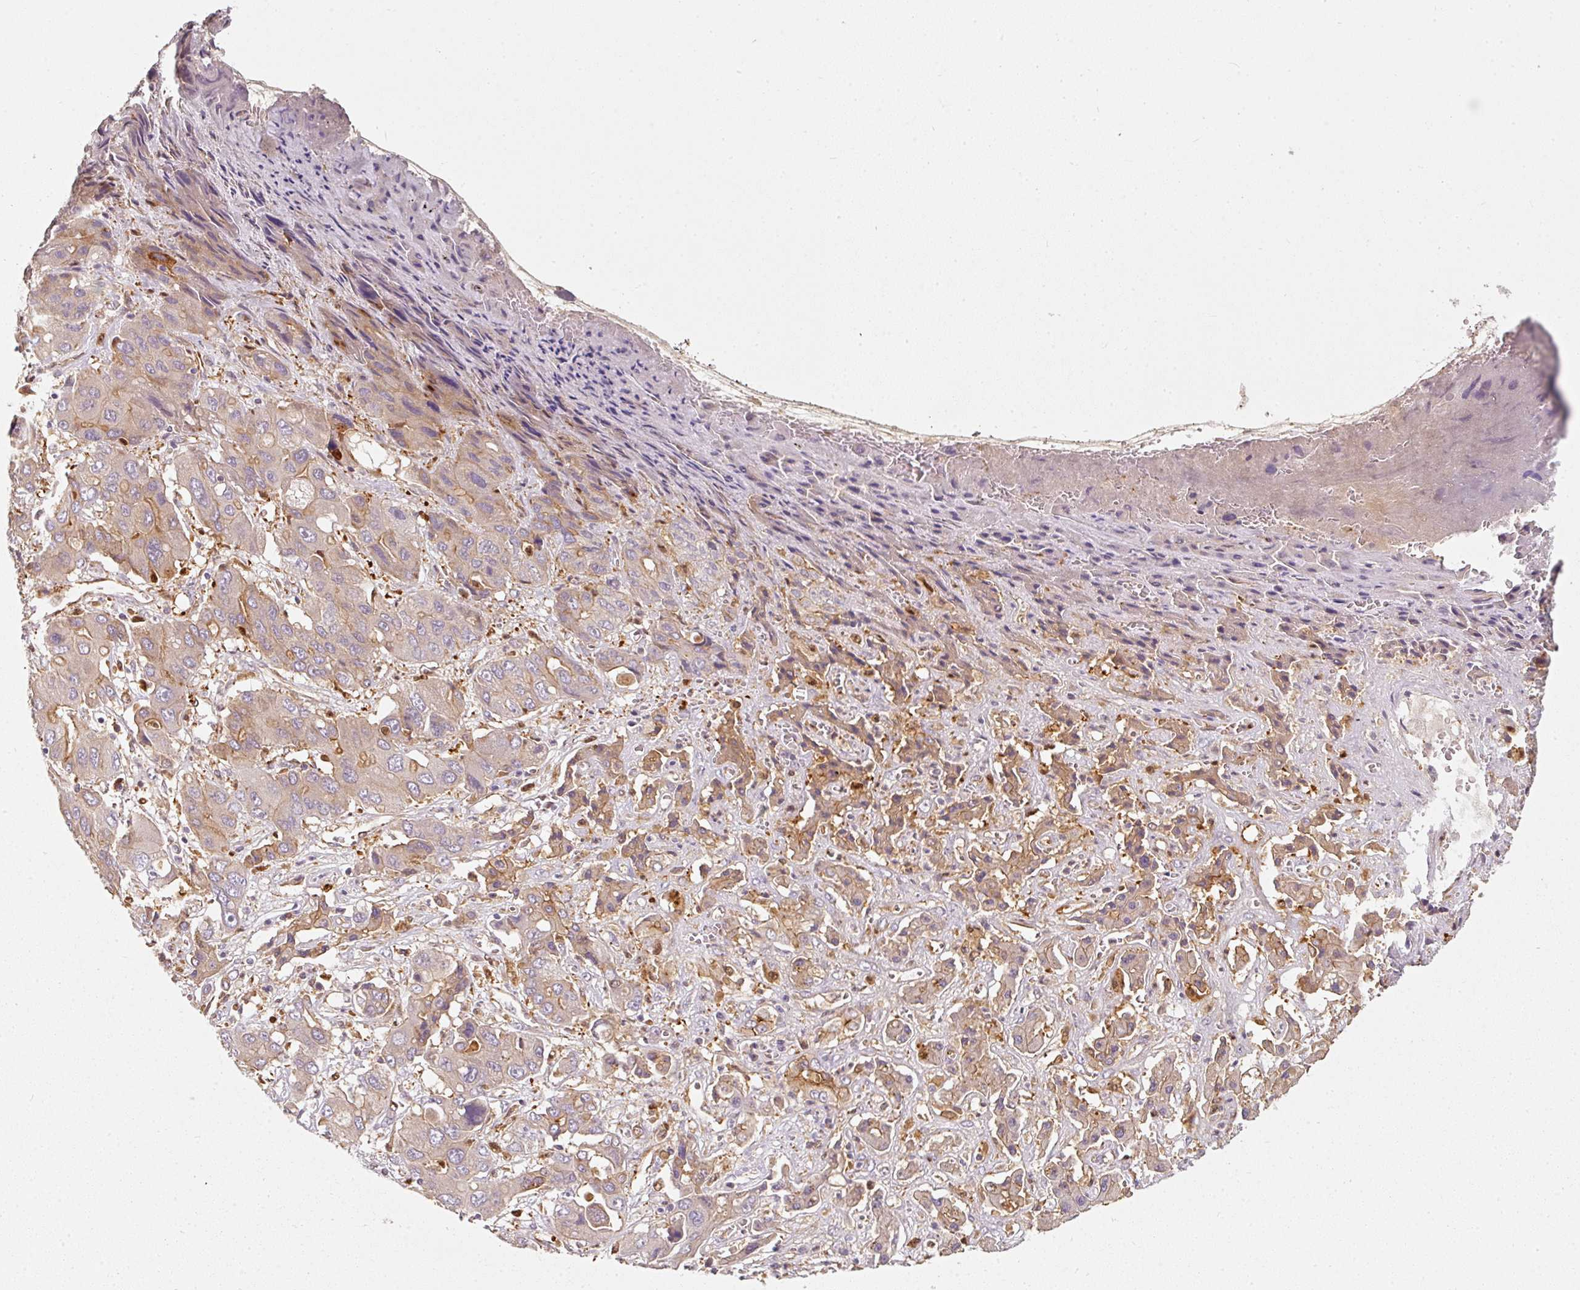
{"staining": {"intensity": "moderate", "quantity": "<25%", "location": "cytoplasmic/membranous"}, "tissue": "liver cancer", "cell_type": "Tumor cells", "image_type": "cancer", "snomed": [{"axis": "morphology", "description": "Cholangiocarcinoma"}, {"axis": "topography", "description": "Liver"}], "caption": "A brown stain shows moderate cytoplasmic/membranous expression of a protein in liver cancer tumor cells.", "gene": "IQGAP2", "patient": {"sex": "male", "age": 67}}